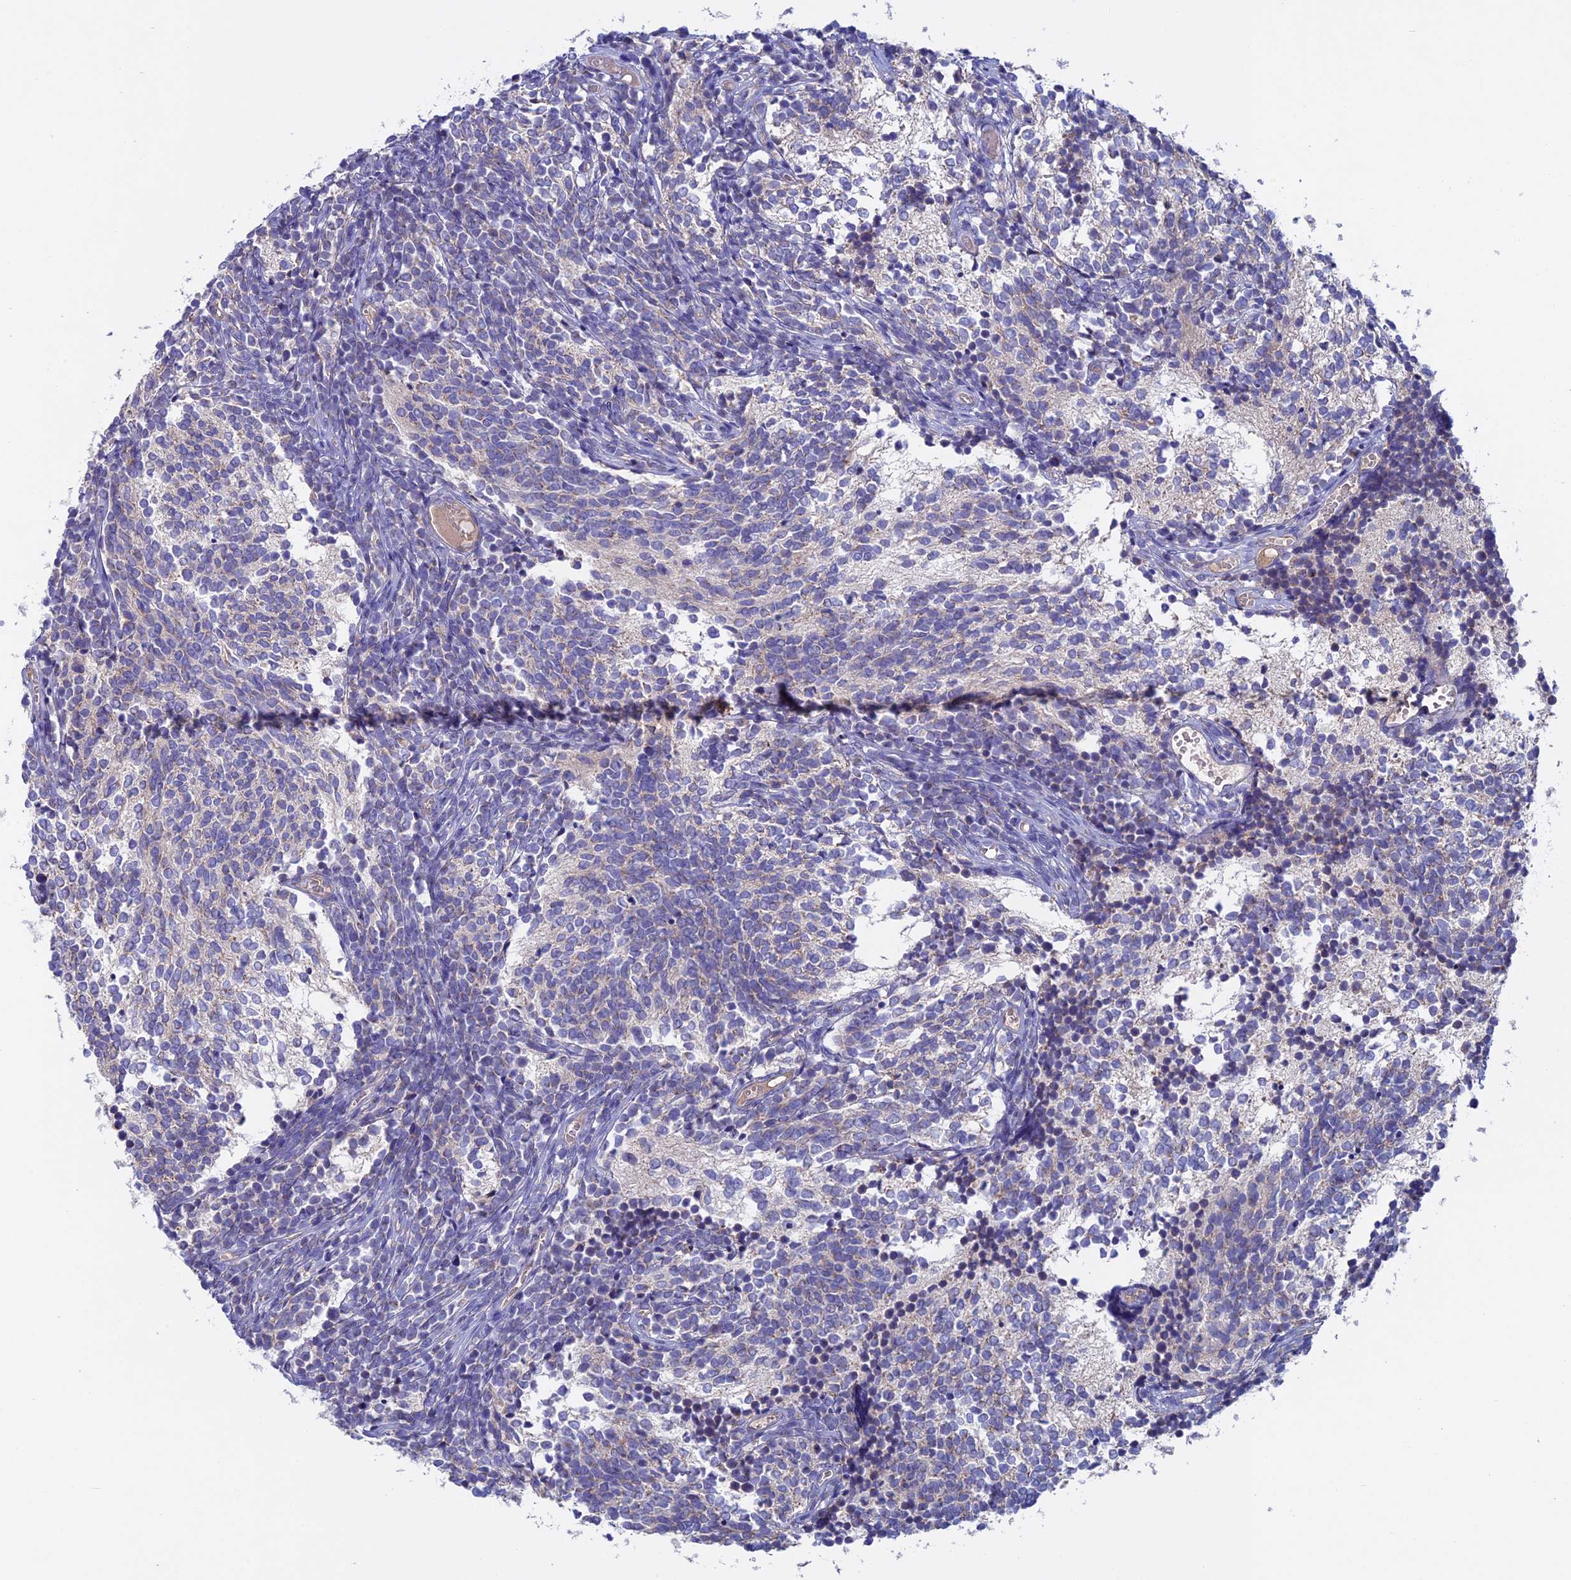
{"staining": {"intensity": "negative", "quantity": "none", "location": "none"}, "tissue": "glioma", "cell_type": "Tumor cells", "image_type": "cancer", "snomed": [{"axis": "morphology", "description": "Glioma, malignant, Low grade"}, {"axis": "topography", "description": "Brain"}], "caption": "Human glioma stained for a protein using immunohistochemistry exhibits no positivity in tumor cells.", "gene": "SLC15A5", "patient": {"sex": "female", "age": 1}}